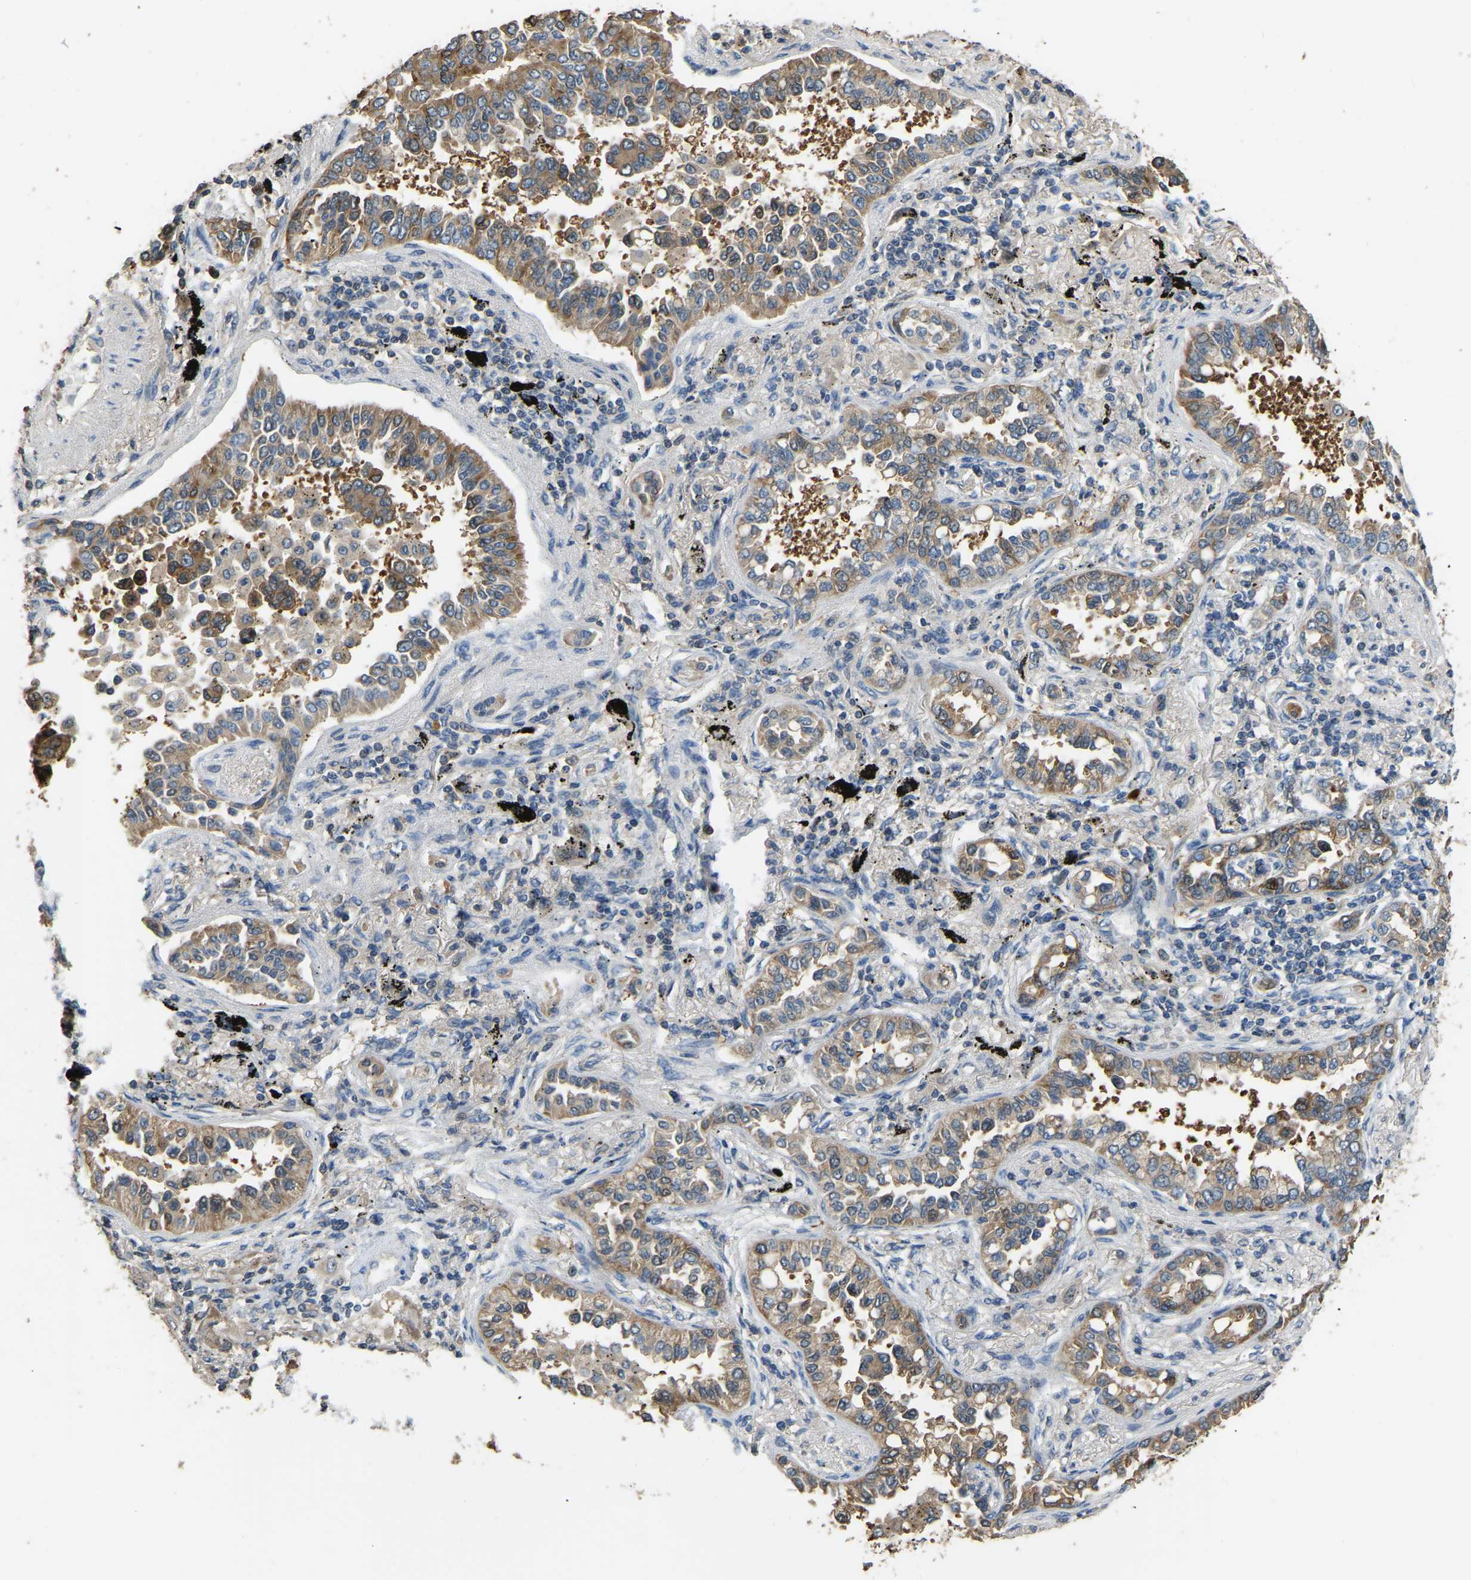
{"staining": {"intensity": "moderate", "quantity": ">75%", "location": "cytoplasmic/membranous"}, "tissue": "lung cancer", "cell_type": "Tumor cells", "image_type": "cancer", "snomed": [{"axis": "morphology", "description": "Normal tissue, NOS"}, {"axis": "morphology", "description": "Adenocarcinoma, NOS"}, {"axis": "topography", "description": "Lung"}], "caption": "Lung cancer stained with DAB (3,3'-diaminobenzidine) IHC reveals medium levels of moderate cytoplasmic/membranous positivity in about >75% of tumor cells. Using DAB (brown) and hematoxylin (blue) stains, captured at high magnification using brightfield microscopy.", "gene": "TUFM", "patient": {"sex": "male", "age": 59}}